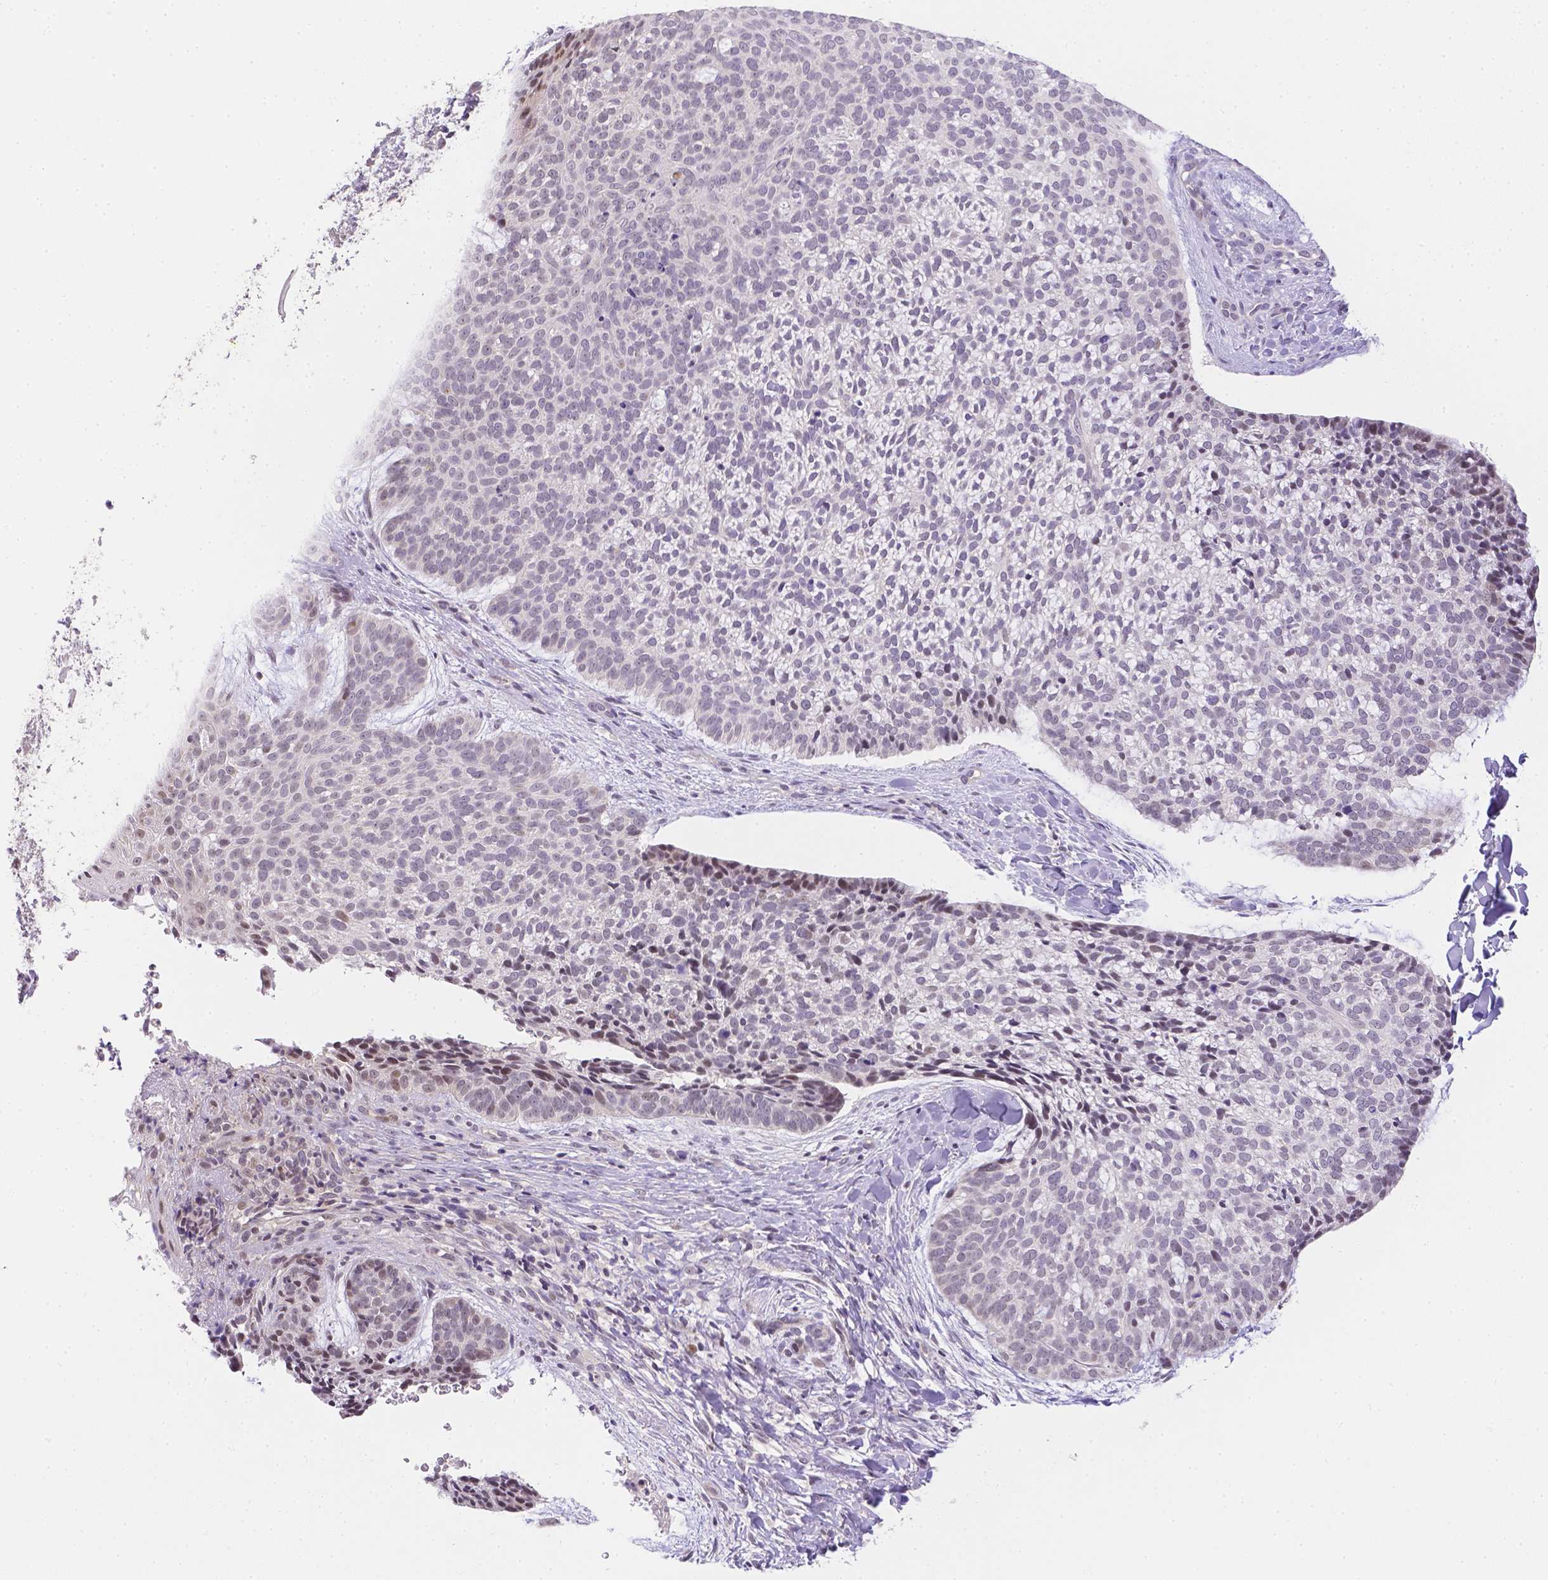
{"staining": {"intensity": "weak", "quantity": "<25%", "location": "nuclear"}, "tissue": "skin cancer", "cell_type": "Tumor cells", "image_type": "cancer", "snomed": [{"axis": "morphology", "description": "Basal cell carcinoma"}, {"axis": "topography", "description": "Skin"}], "caption": "IHC of skin cancer (basal cell carcinoma) shows no expression in tumor cells.", "gene": "ZNF280B", "patient": {"sex": "male", "age": 64}}